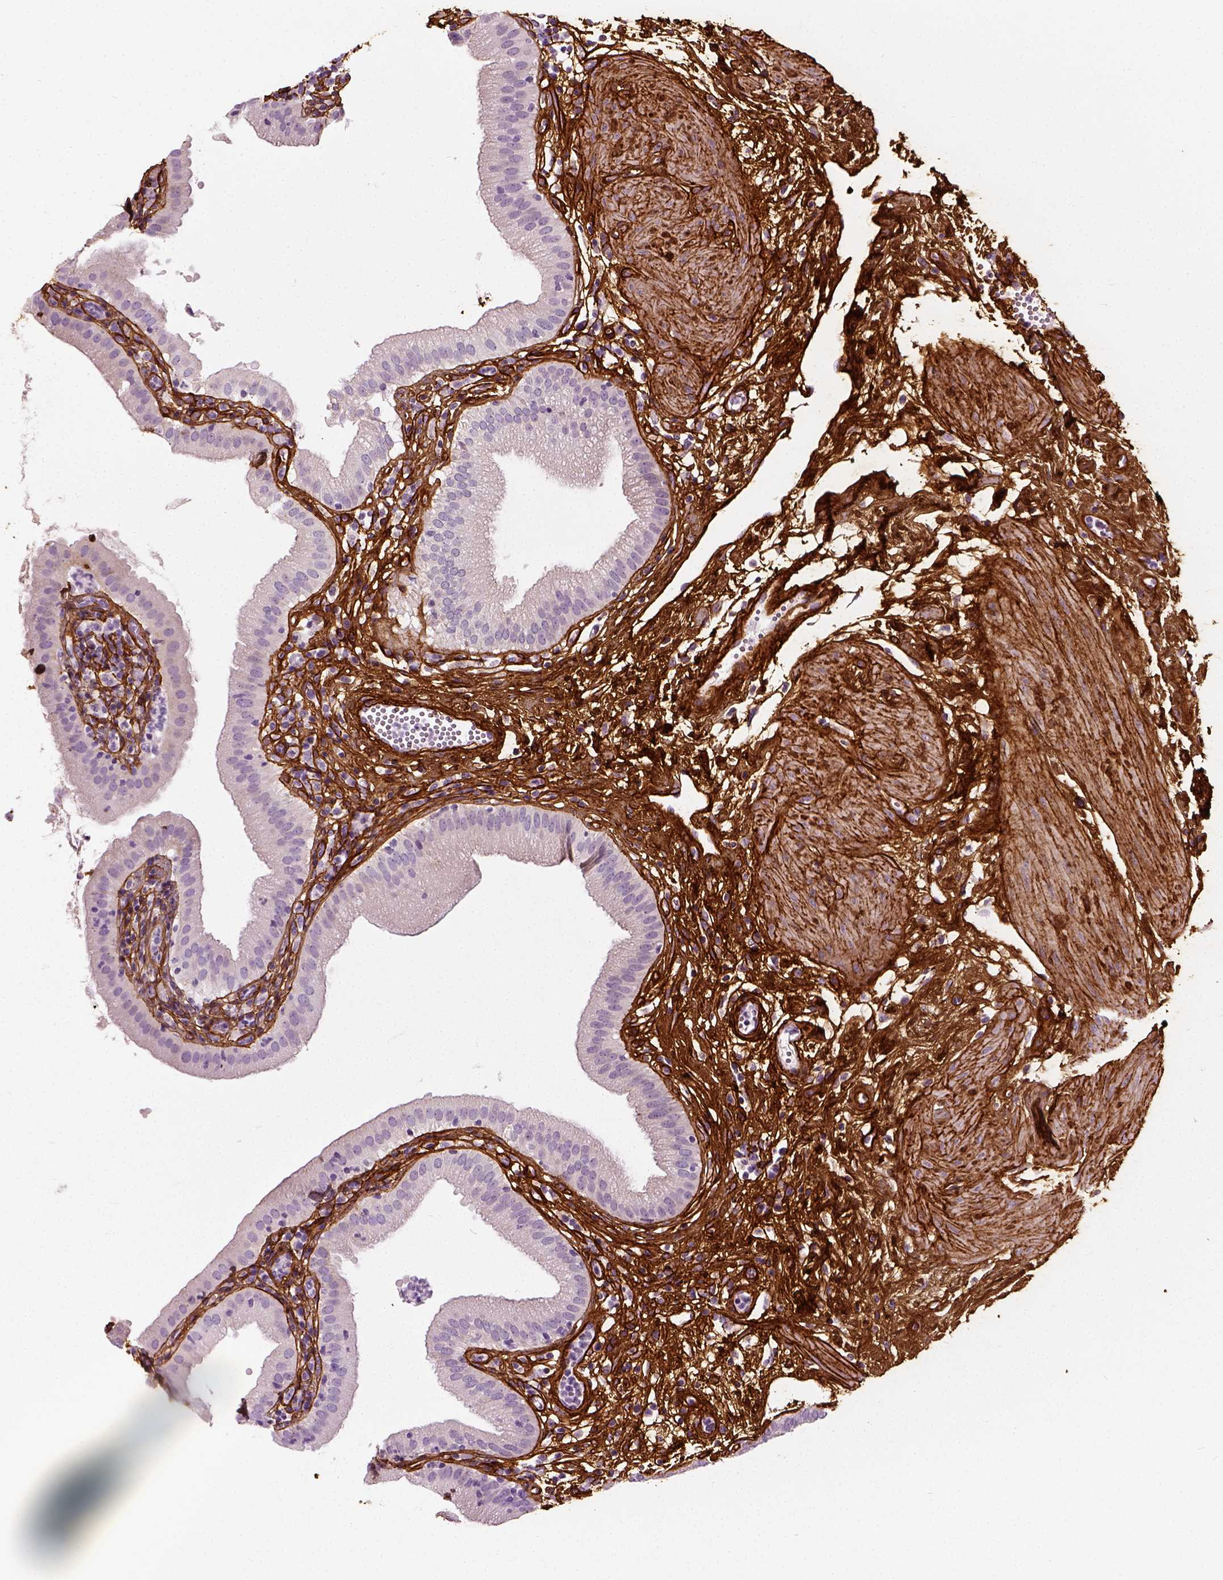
{"staining": {"intensity": "negative", "quantity": "none", "location": "none"}, "tissue": "gallbladder", "cell_type": "Glandular cells", "image_type": "normal", "snomed": [{"axis": "morphology", "description": "Normal tissue, NOS"}, {"axis": "topography", "description": "Gallbladder"}], "caption": "IHC photomicrograph of unremarkable gallbladder: gallbladder stained with DAB (3,3'-diaminobenzidine) demonstrates no significant protein expression in glandular cells.", "gene": "COL6A2", "patient": {"sex": "female", "age": 65}}